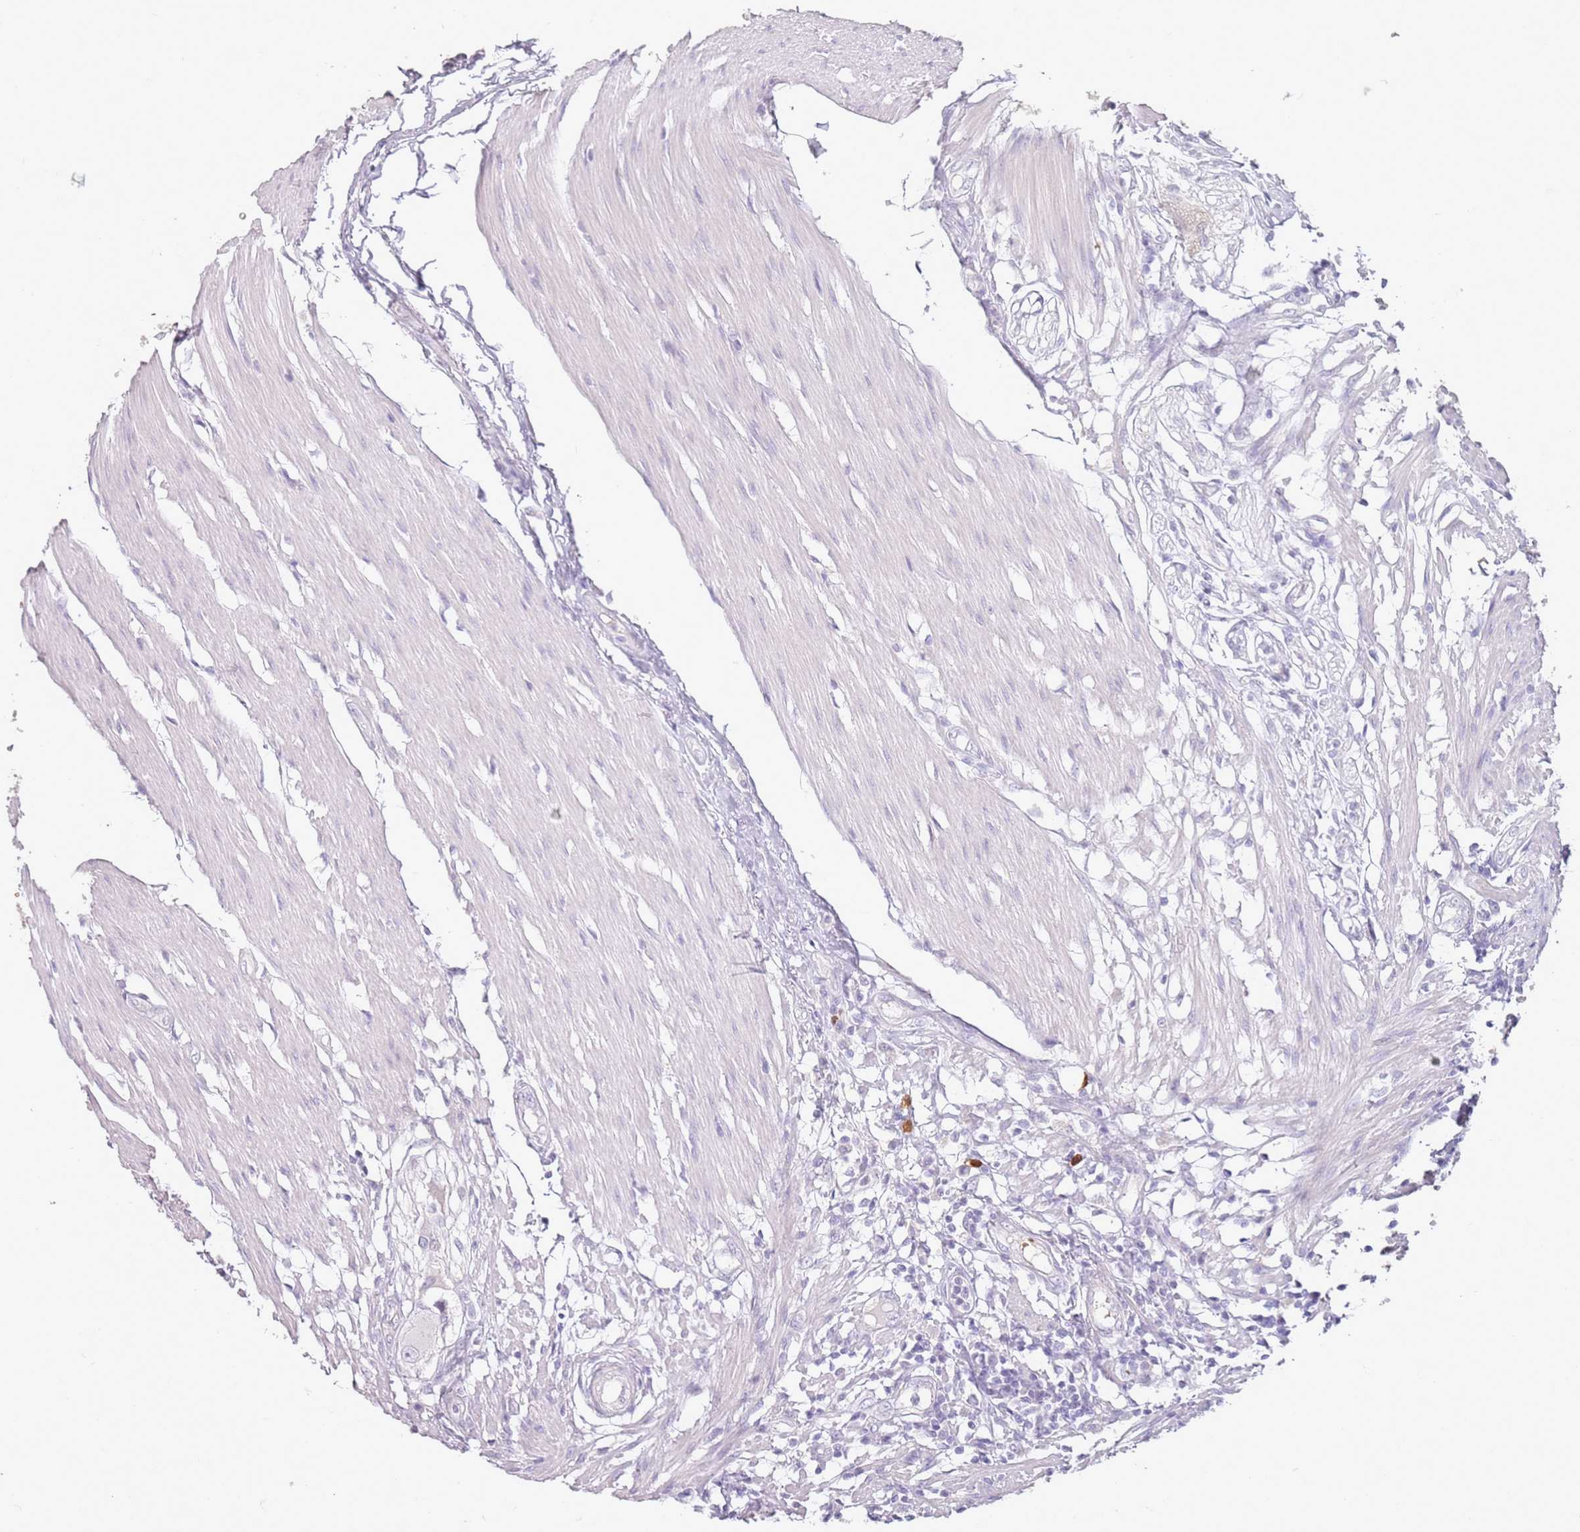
{"staining": {"intensity": "negative", "quantity": "none", "location": "none"}, "tissue": "colorectal cancer", "cell_type": "Tumor cells", "image_type": "cancer", "snomed": [{"axis": "morphology", "description": "Adenocarcinoma, NOS"}, {"axis": "topography", "description": "Colon"}], "caption": "Micrograph shows no protein expression in tumor cells of colorectal cancer (adenocarcinoma) tissue.", "gene": "CD40LG", "patient": {"sex": "male", "age": 77}}